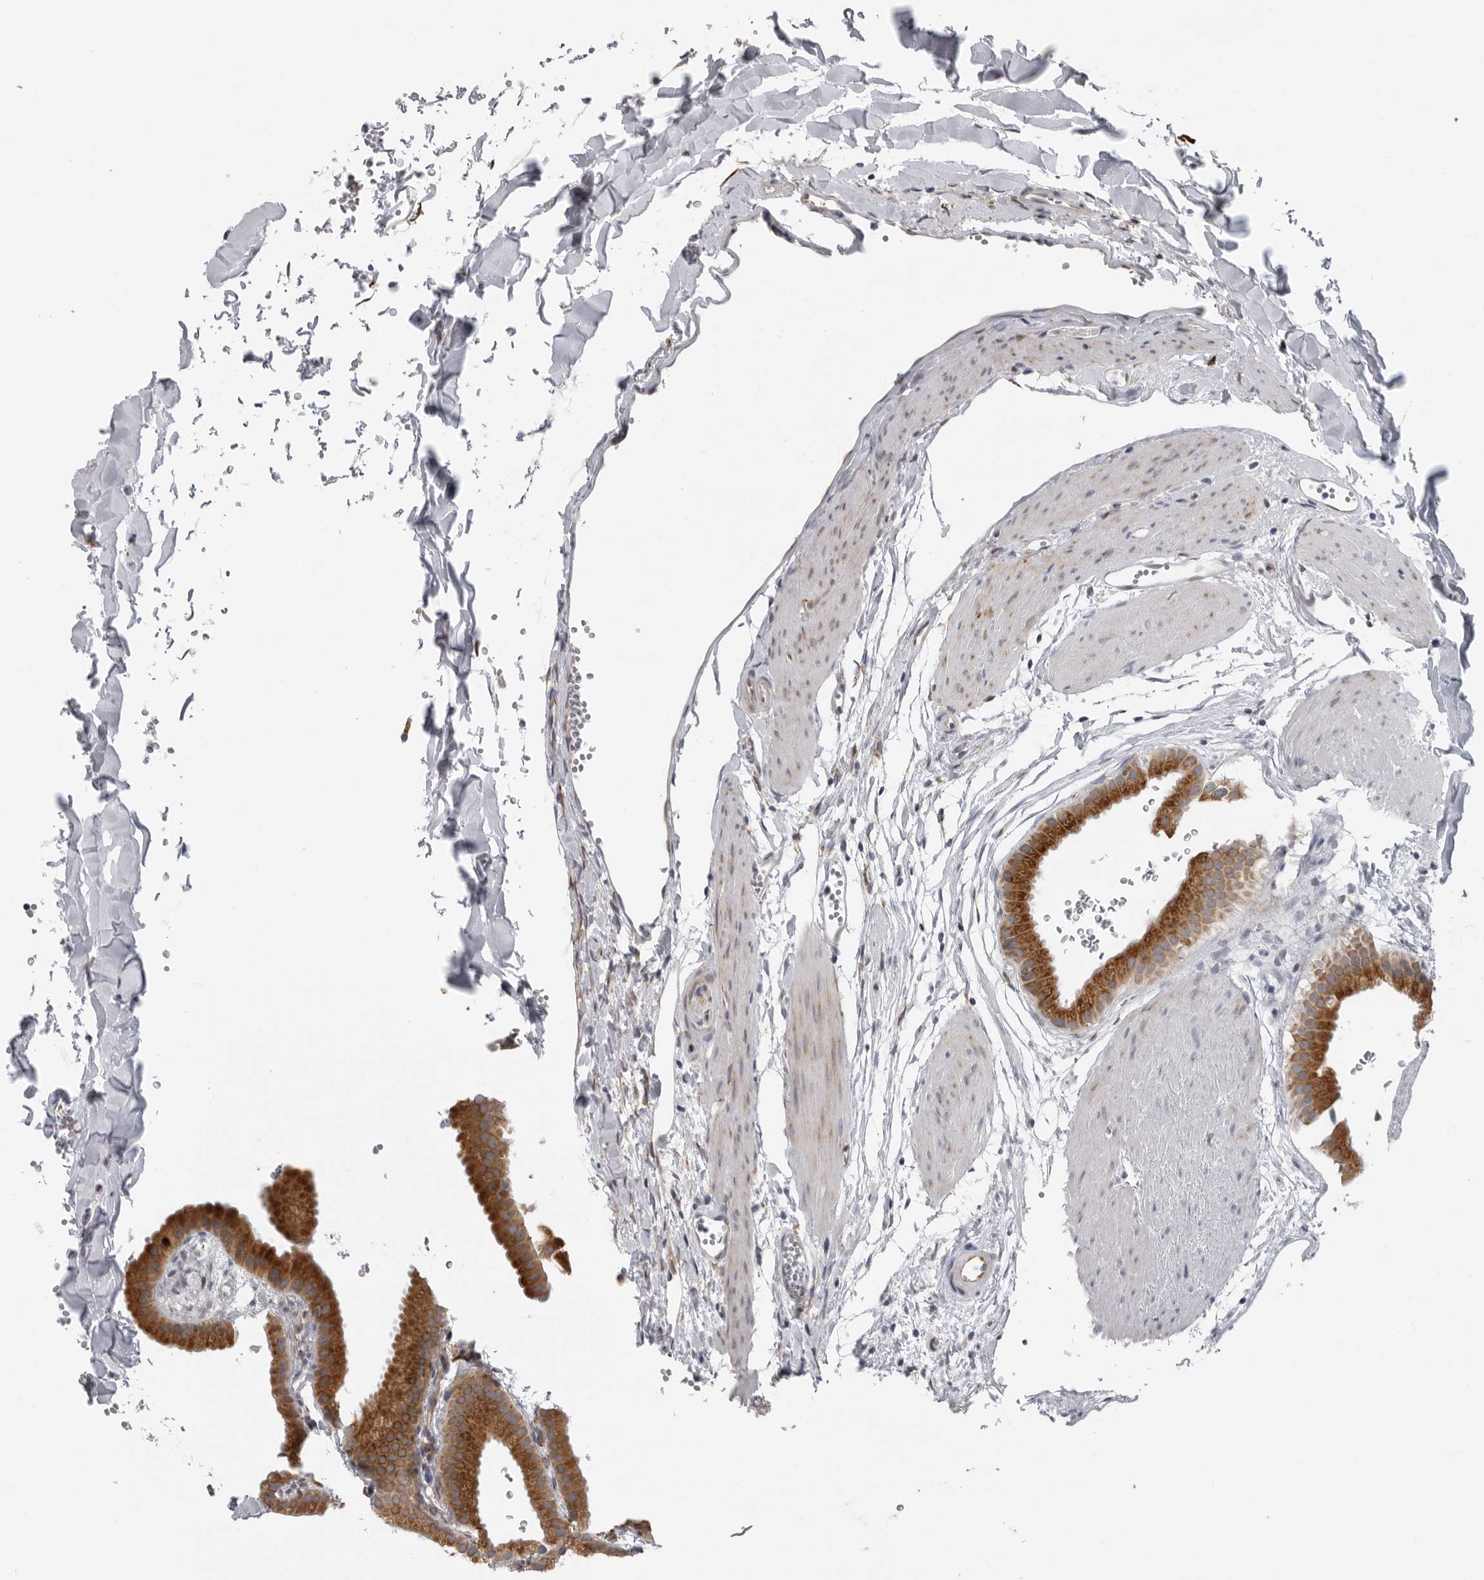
{"staining": {"intensity": "strong", "quantity": ">75%", "location": "cytoplasmic/membranous"}, "tissue": "gallbladder", "cell_type": "Glandular cells", "image_type": "normal", "snomed": [{"axis": "morphology", "description": "Normal tissue, NOS"}, {"axis": "topography", "description": "Gallbladder"}], "caption": "Gallbladder stained for a protein reveals strong cytoplasmic/membranous positivity in glandular cells. The staining was performed using DAB (3,3'-diaminobenzidine) to visualize the protein expression in brown, while the nuclei were stained in blue with hematoxylin (Magnification: 20x).", "gene": "ALPK2", "patient": {"sex": "female", "age": 64}}